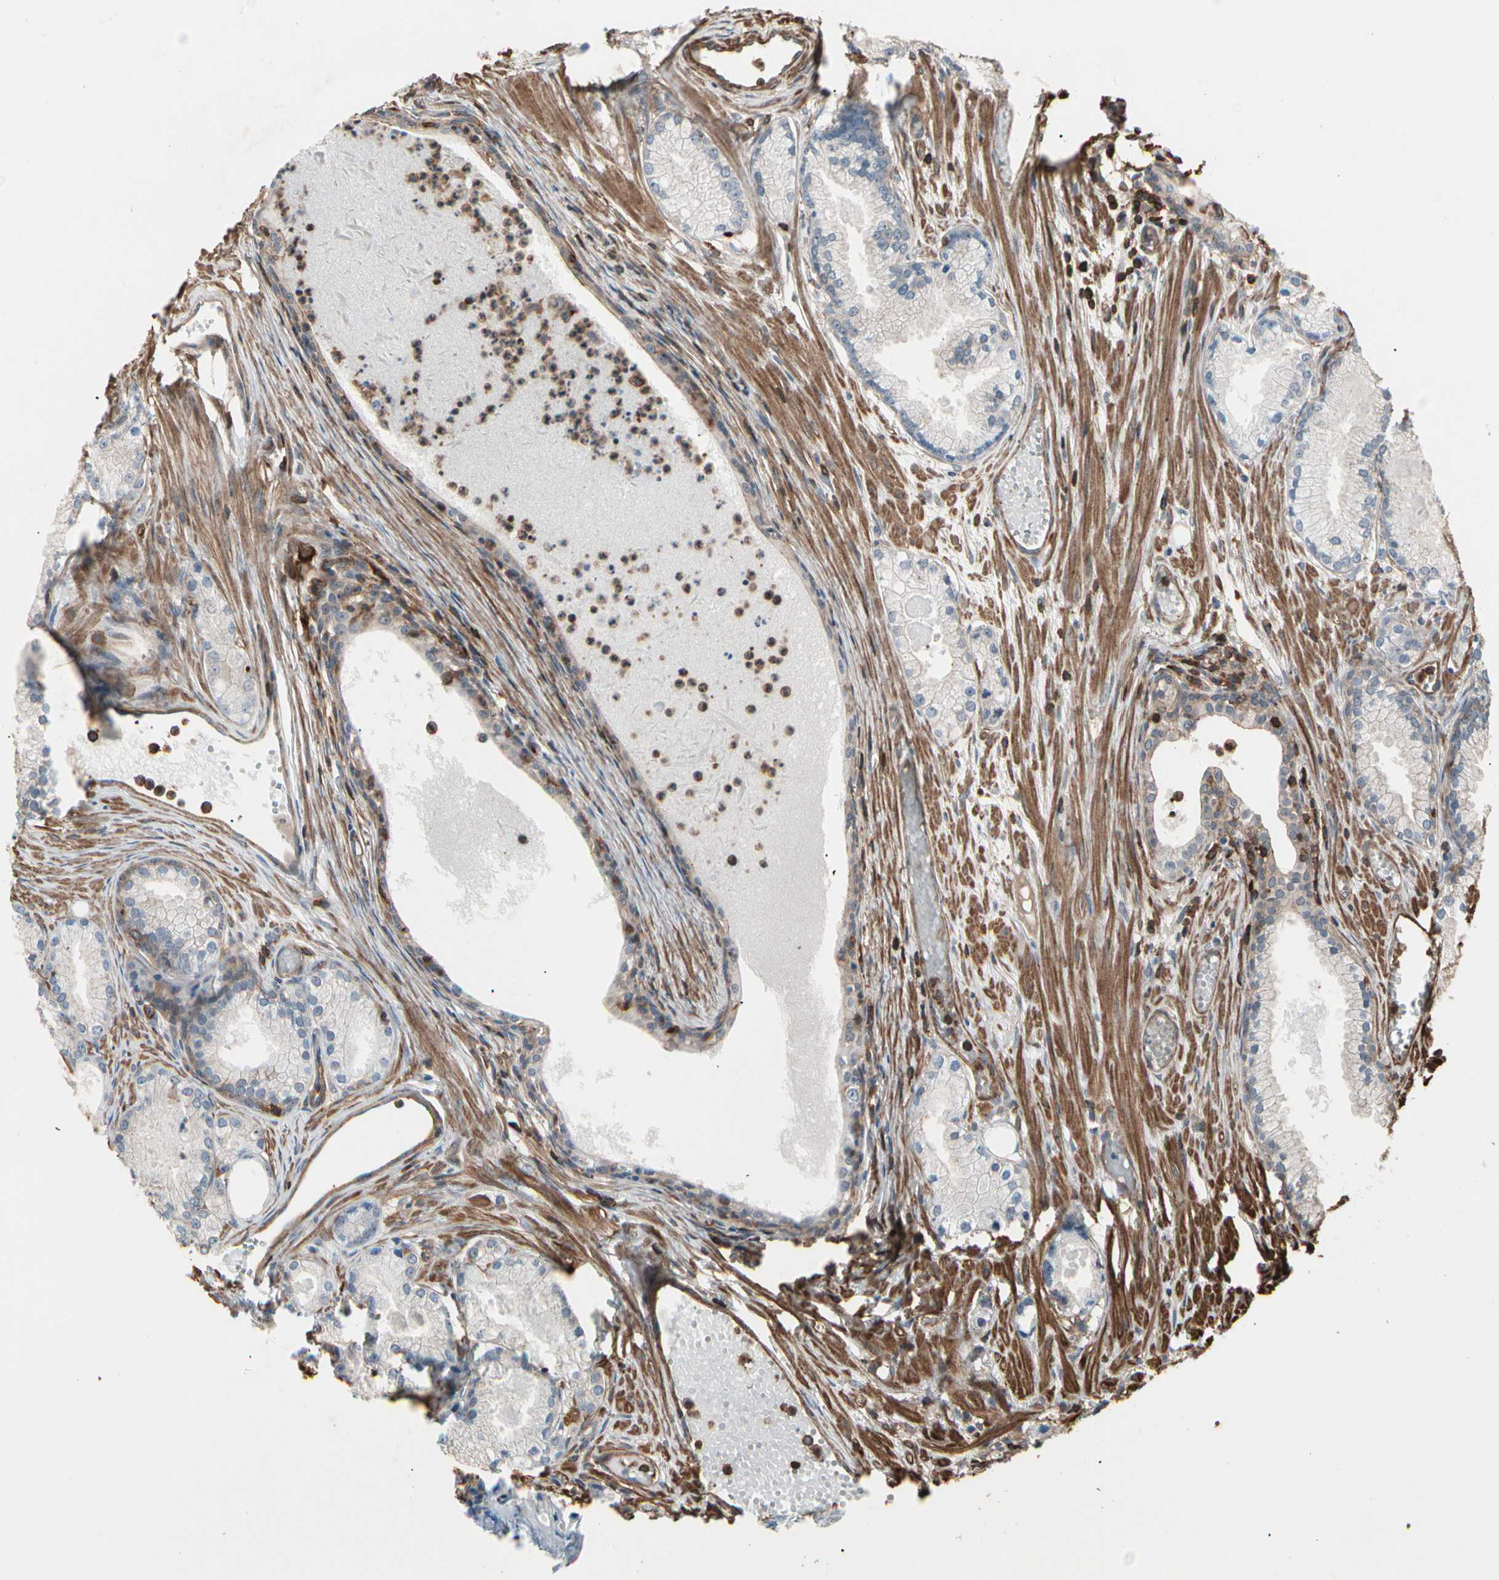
{"staining": {"intensity": "negative", "quantity": "none", "location": "none"}, "tissue": "prostate cancer", "cell_type": "Tumor cells", "image_type": "cancer", "snomed": [{"axis": "morphology", "description": "Adenocarcinoma, Low grade"}, {"axis": "topography", "description": "Prostate"}], "caption": "Immunohistochemistry (IHC) of prostate cancer displays no expression in tumor cells. (DAB (3,3'-diaminobenzidine) IHC with hematoxylin counter stain).", "gene": "MAPK13", "patient": {"sex": "male", "age": 72}}